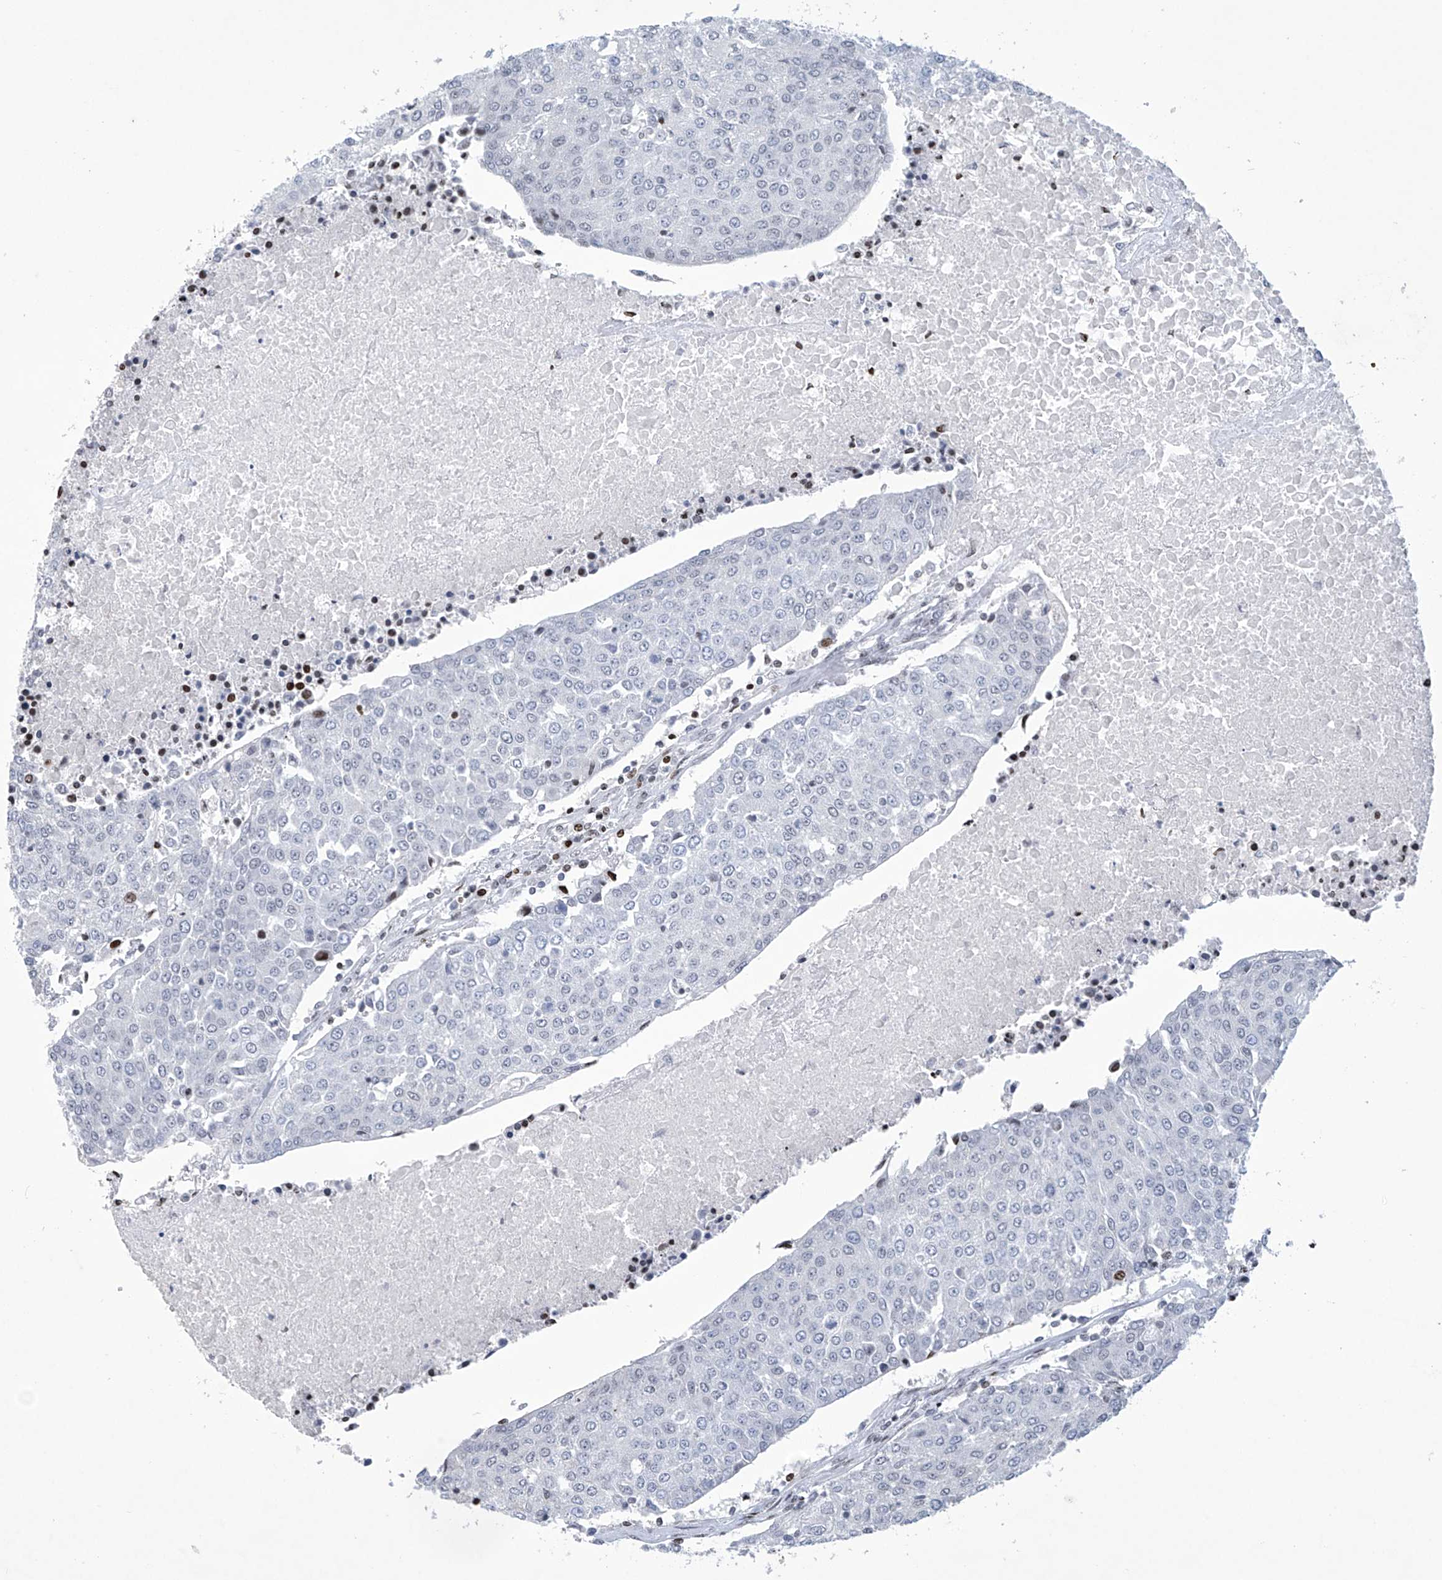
{"staining": {"intensity": "negative", "quantity": "none", "location": "none"}, "tissue": "urothelial cancer", "cell_type": "Tumor cells", "image_type": "cancer", "snomed": [{"axis": "morphology", "description": "Urothelial carcinoma, High grade"}, {"axis": "topography", "description": "Urinary bladder"}], "caption": "Immunohistochemistry of human high-grade urothelial carcinoma exhibits no expression in tumor cells.", "gene": "RFX7", "patient": {"sex": "female", "age": 85}}